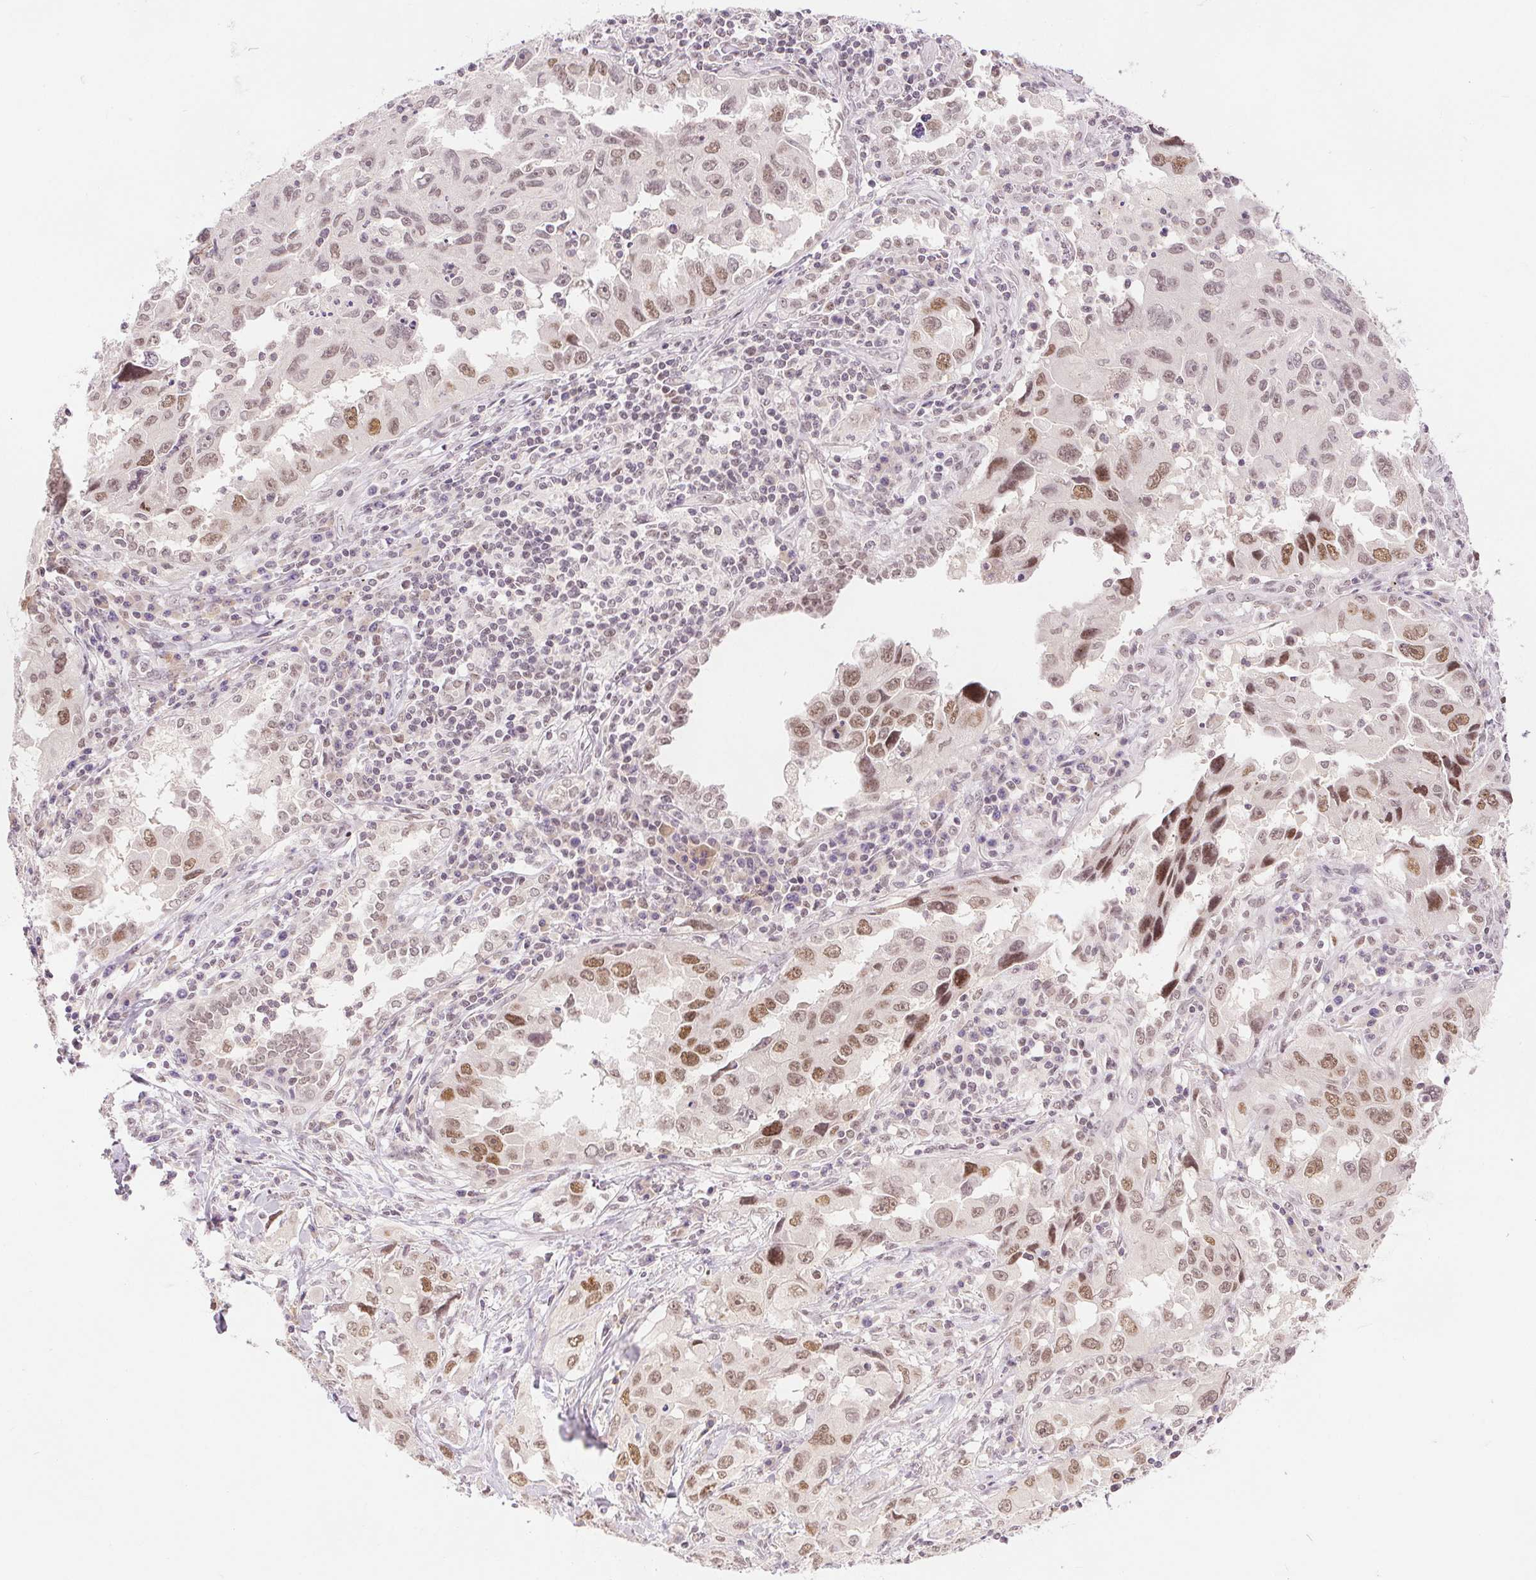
{"staining": {"intensity": "moderate", "quantity": ">75%", "location": "nuclear"}, "tissue": "lung cancer", "cell_type": "Tumor cells", "image_type": "cancer", "snomed": [{"axis": "morphology", "description": "Adenocarcinoma, NOS"}, {"axis": "topography", "description": "Lung"}], "caption": "Immunohistochemical staining of human lung cancer (adenocarcinoma) demonstrates medium levels of moderate nuclear staining in about >75% of tumor cells.", "gene": "DEK", "patient": {"sex": "female", "age": 73}}